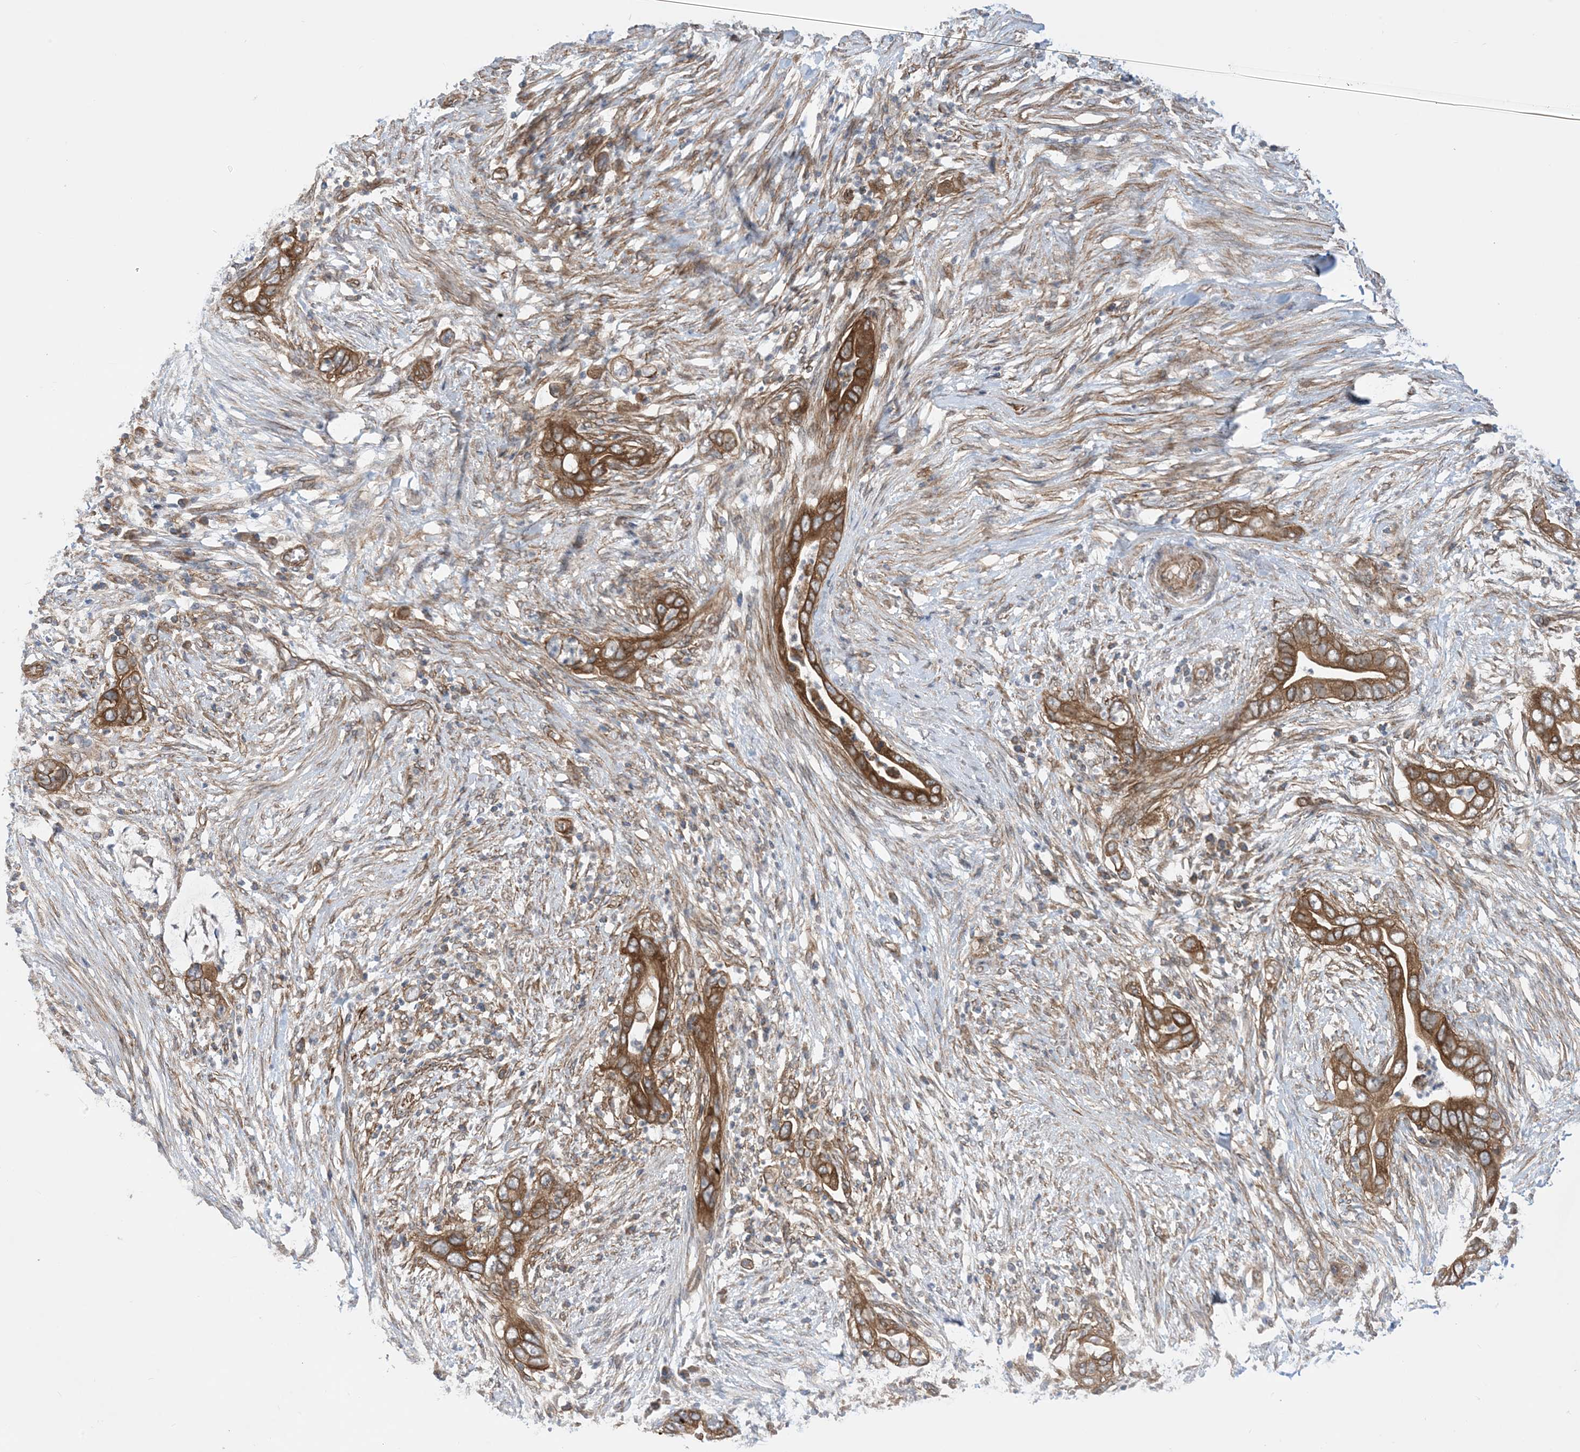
{"staining": {"intensity": "strong", "quantity": ">75%", "location": "cytoplasmic/membranous"}, "tissue": "pancreatic cancer", "cell_type": "Tumor cells", "image_type": "cancer", "snomed": [{"axis": "morphology", "description": "Adenocarcinoma, NOS"}, {"axis": "topography", "description": "Pancreas"}], "caption": "This photomicrograph demonstrates pancreatic adenocarcinoma stained with IHC to label a protein in brown. The cytoplasmic/membranous of tumor cells show strong positivity for the protein. Nuclei are counter-stained blue.", "gene": "EHBP1", "patient": {"sex": "male", "age": 75}}